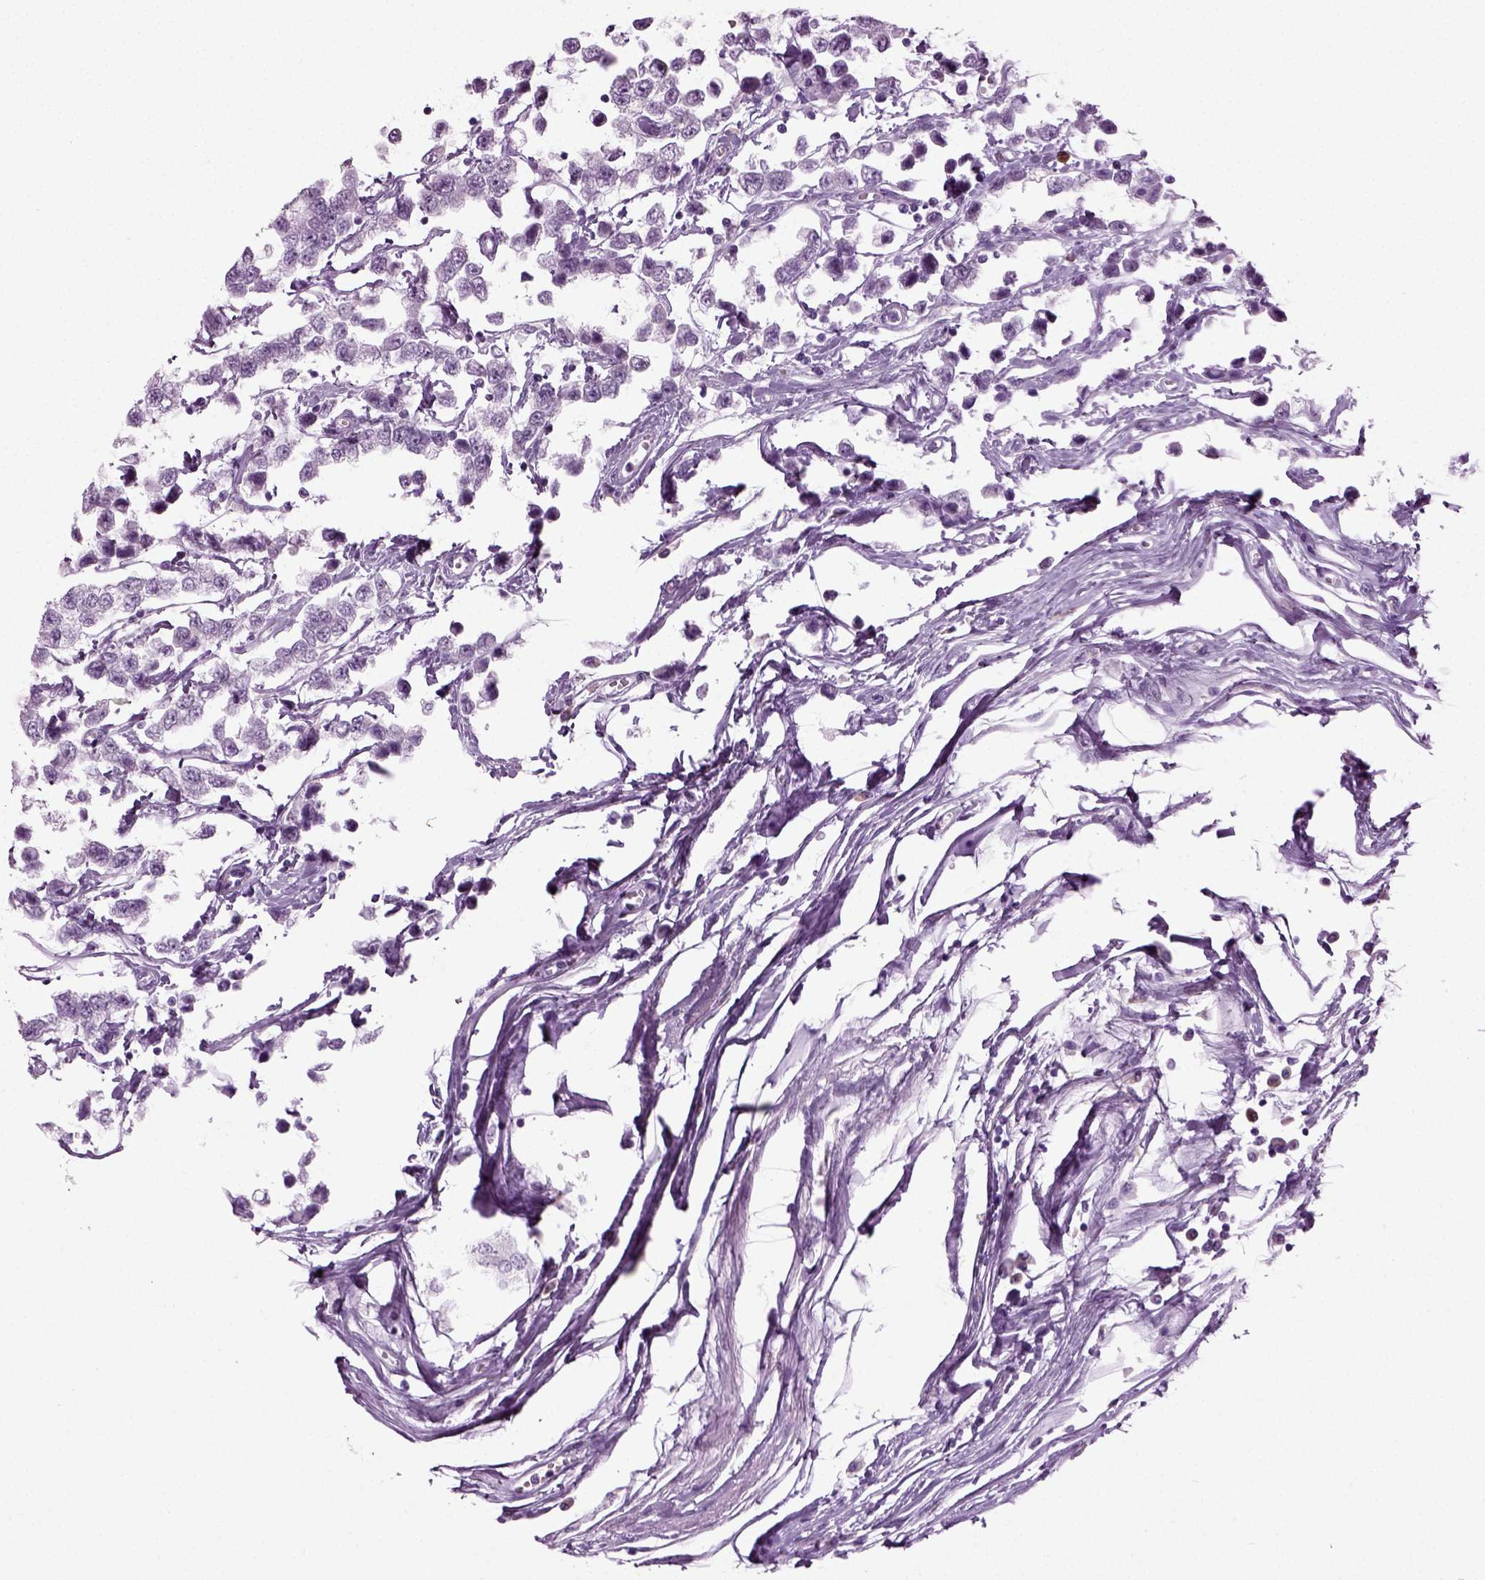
{"staining": {"intensity": "negative", "quantity": "none", "location": "none"}, "tissue": "testis cancer", "cell_type": "Tumor cells", "image_type": "cancer", "snomed": [{"axis": "morphology", "description": "Seminoma, NOS"}, {"axis": "topography", "description": "Testis"}], "caption": "Tumor cells show no significant protein staining in testis cancer.", "gene": "PRLH", "patient": {"sex": "male", "age": 34}}